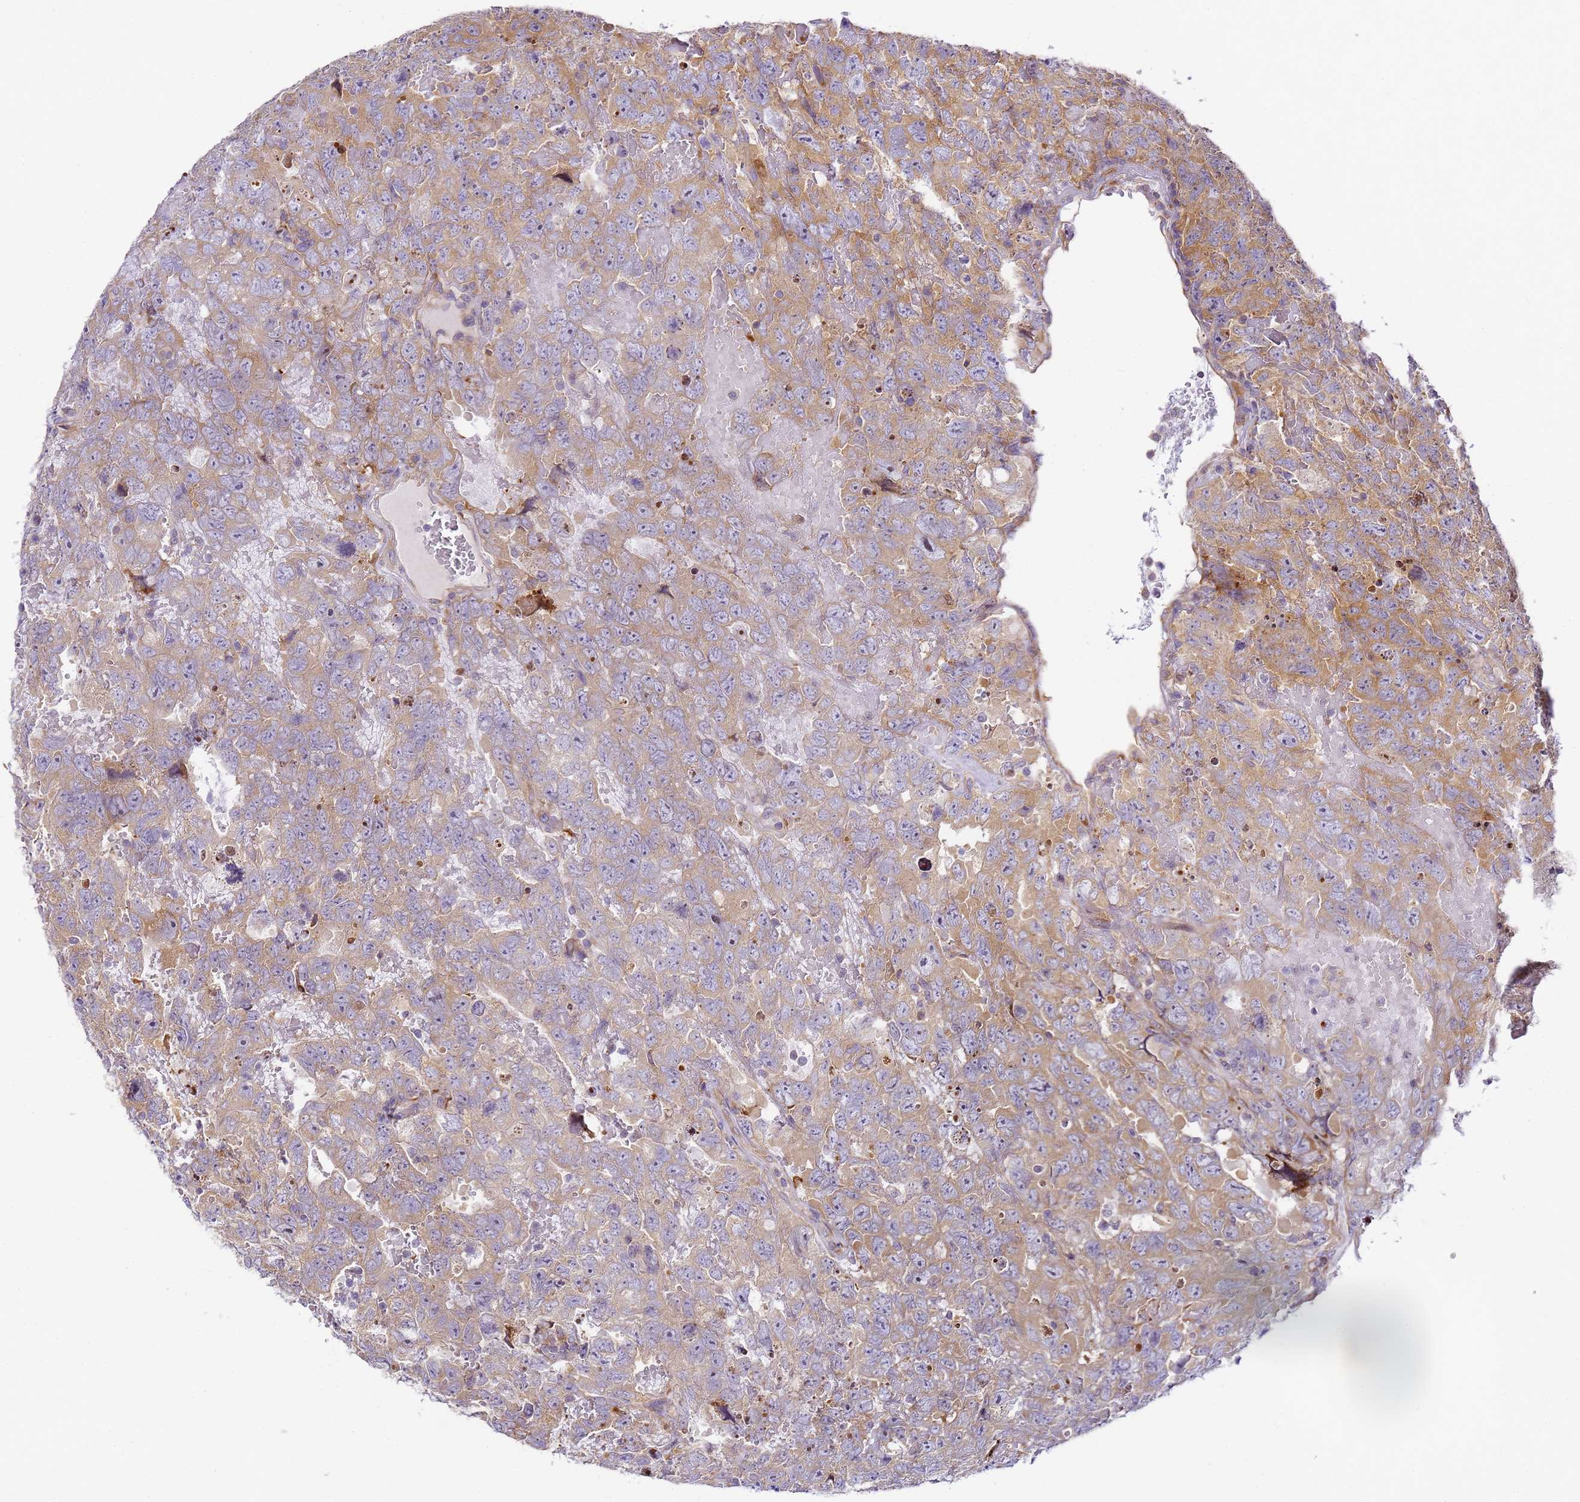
{"staining": {"intensity": "moderate", "quantity": "25%-75%", "location": "cytoplasmic/membranous"}, "tissue": "testis cancer", "cell_type": "Tumor cells", "image_type": "cancer", "snomed": [{"axis": "morphology", "description": "Carcinoma, Embryonal, NOS"}, {"axis": "topography", "description": "Testis"}], "caption": "Immunohistochemical staining of testis cancer shows medium levels of moderate cytoplasmic/membranous protein positivity in about 25%-75% of tumor cells. (brown staining indicates protein expression, while blue staining denotes nuclei).", "gene": "RPL13A", "patient": {"sex": "male", "age": 45}}